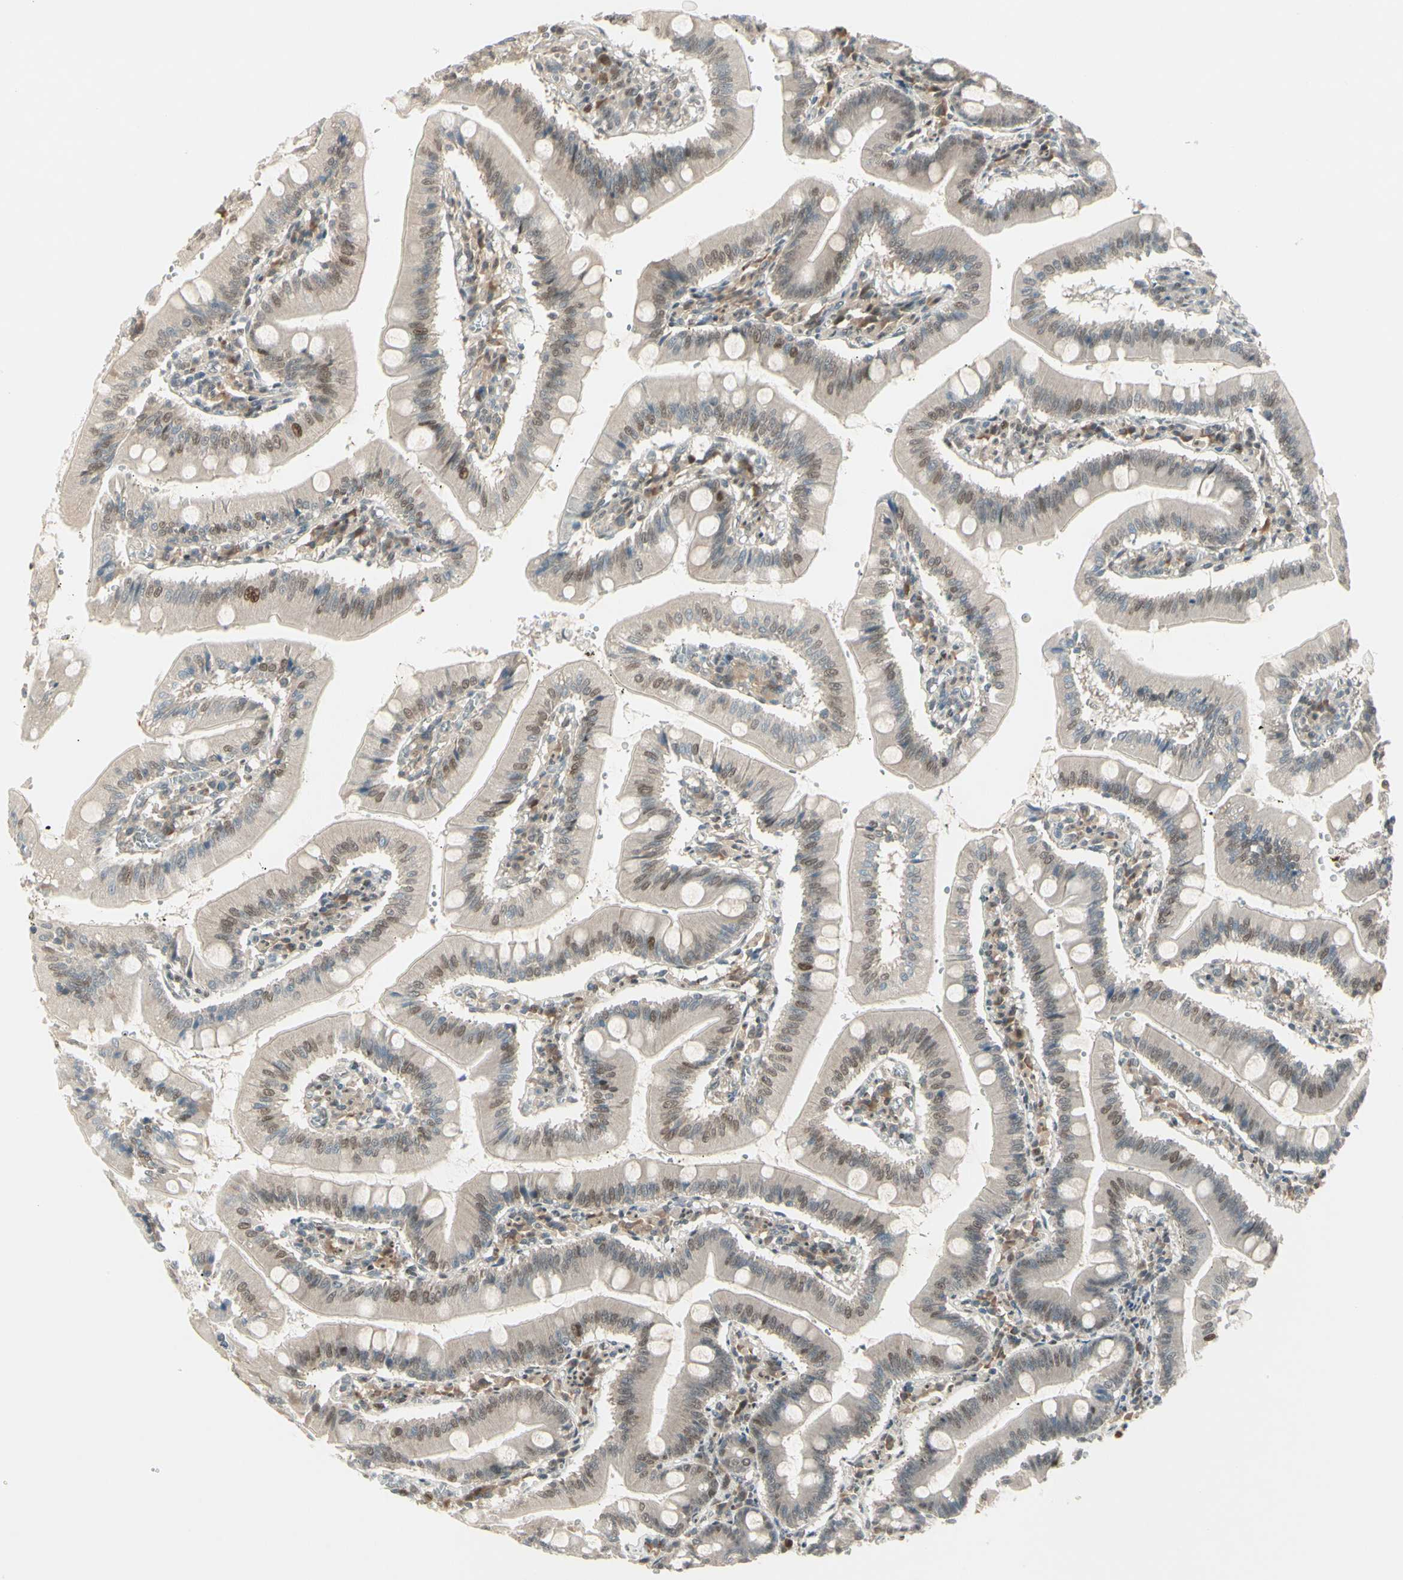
{"staining": {"intensity": "weak", "quantity": ">75%", "location": "cytoplasmic/membranous,nuclear"}, "tissue": "small intestine", "cell_type": "Glandular cells", "image_type": "normal", "snomed": [{"axis": "morphology", "description": "Normal tissue, NOS"}, {"axis": "topography", "description": "Small intestine"}], "caption": "High-magnification brightfield microscopy of normal small intestine stained with DAB (3,3'-diaminobenzidine) (brown) and counterstained with hematoxylin (blue). glandular cells exhibit weak cytoplasmic/membranous,nuclear staining is present in approximately>75% of cells.", "gene": "GTF3A", "patient": {"sex": "male", "age": 71}}